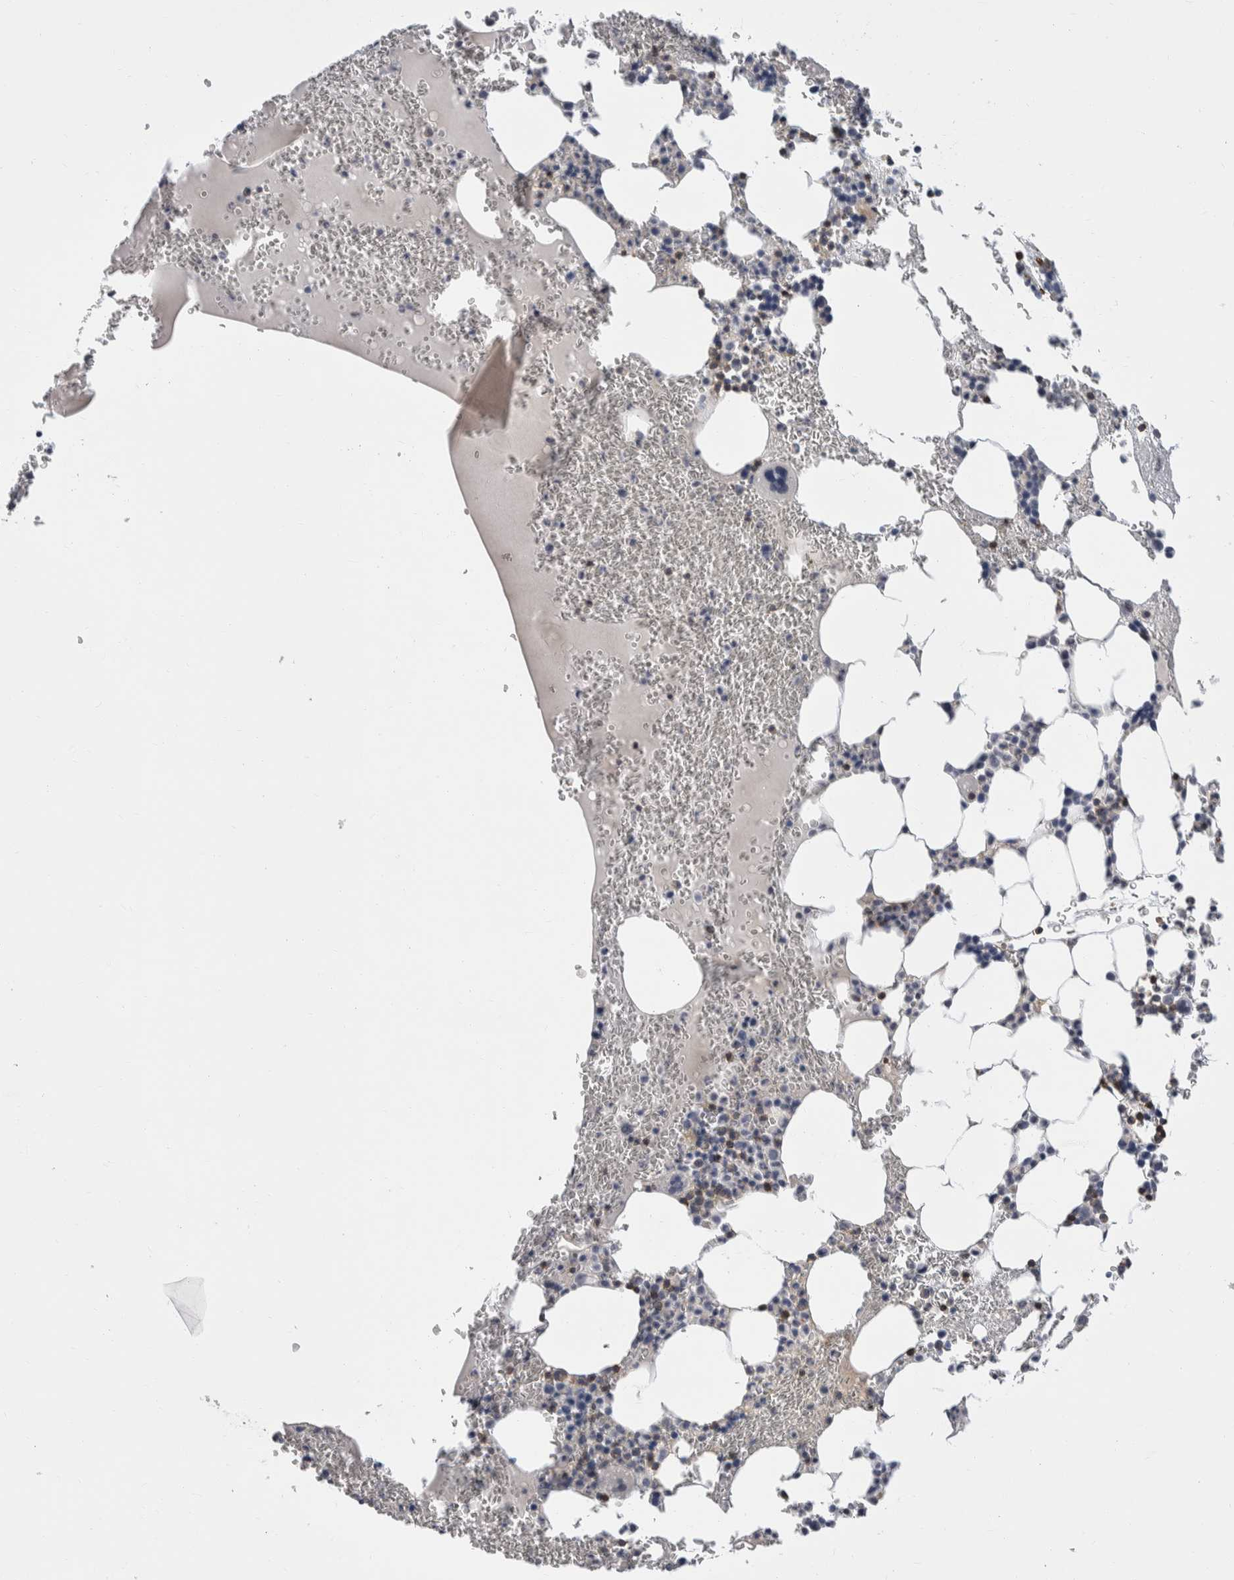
{"staining": {"intensity": "moderate", "quantity": "<25%", "location": "cytoplasmic/membranous"}, "tissue": "bone marrow", "cell_type": "Hematopoietic cells", "image_type": "normal", "snomed": [{"axis": "morphology", "description": "Normal tissue, NOS"}, {"axis": "morphology", "description": "Inflammation, NOS"}, {"axis": "topography", "description": "Bone marrow"}], "caption": "High-power microscopy captured an IHC image of unremarkable bone marrow, revealing moderate cytoplasmic/membranous staining in approximately <25% of hematopoietic cells. (DAB (3,3'-diaminobenzidine) = brown stain, brightfield microscopy at high magnification).", "gene": "CEP295NL", "patient": {"sex": "female", "age": 67}}